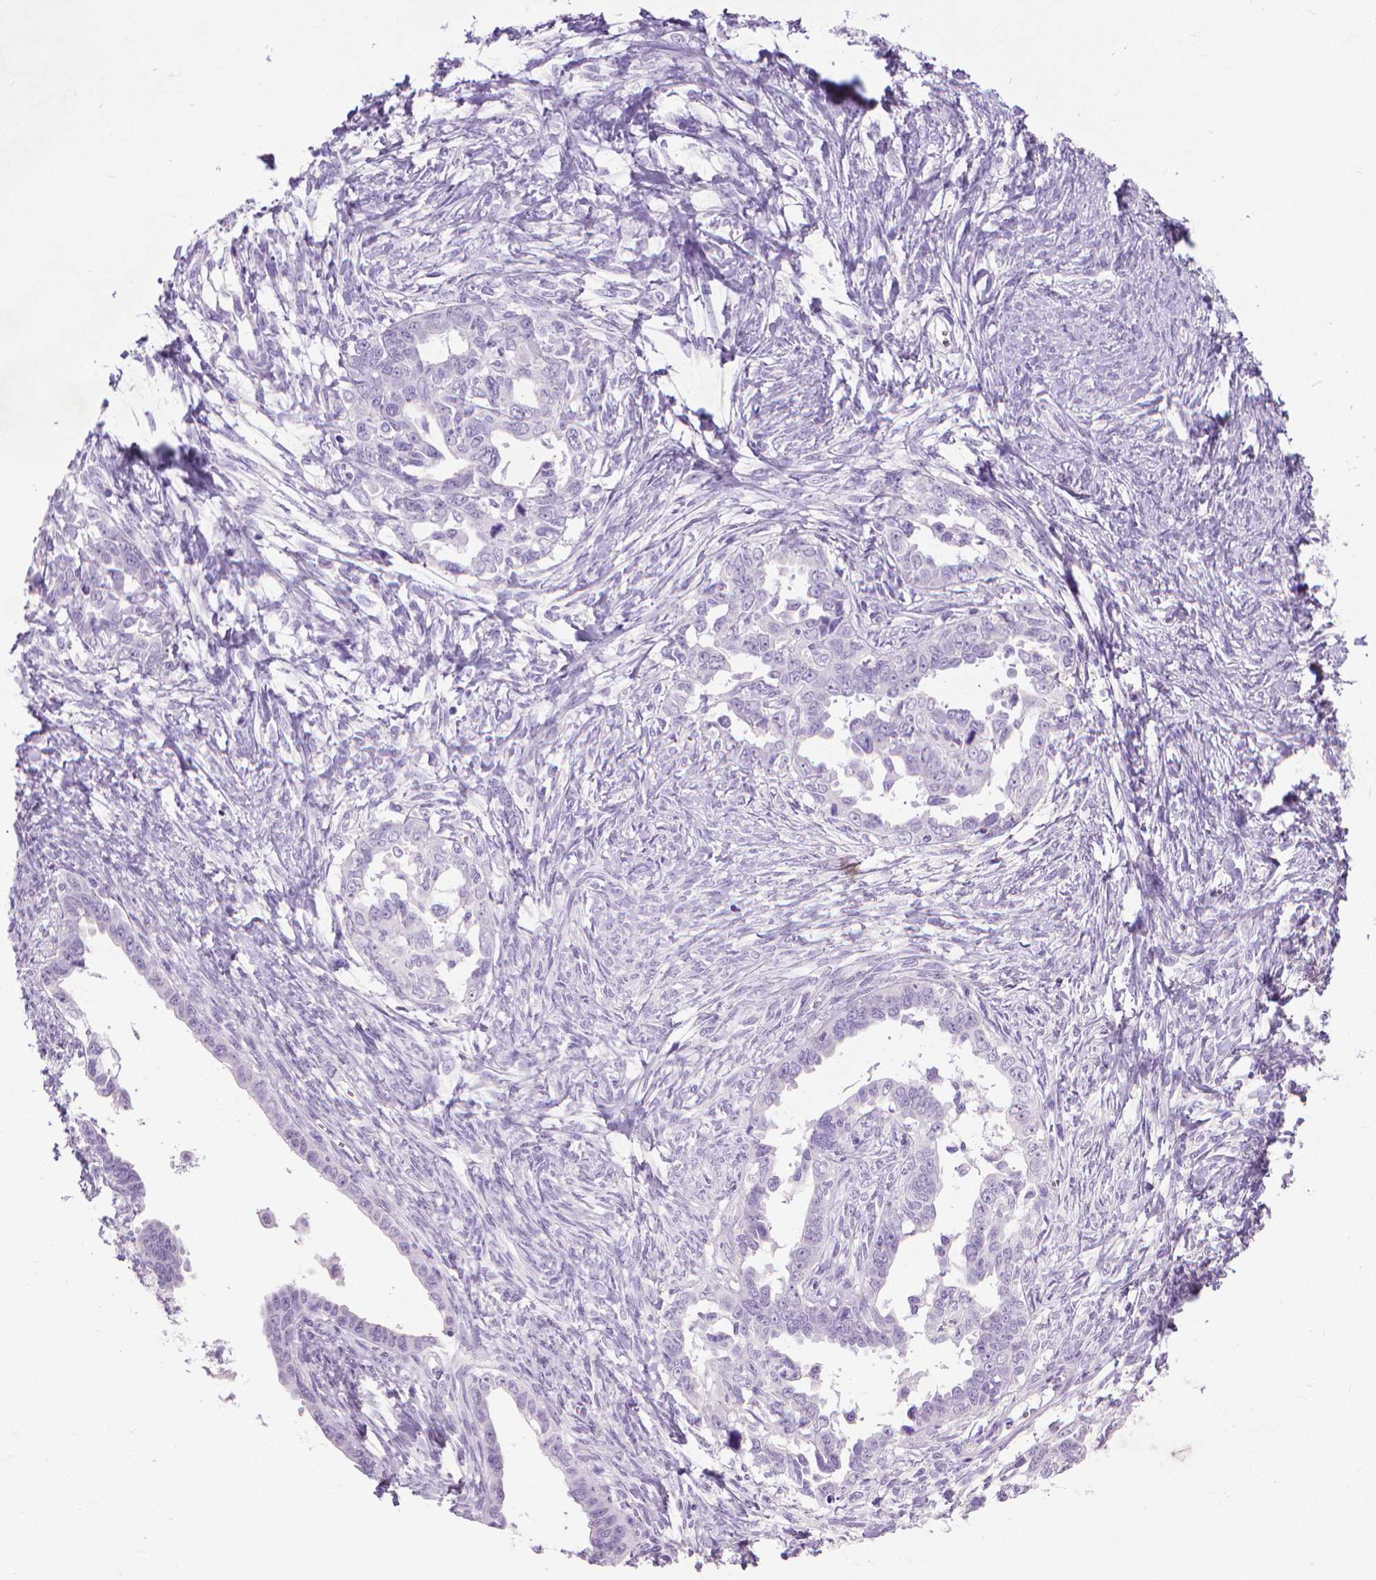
{"staining": {"intensity": "negative", "quantity": "none", "location": "none"}, "tissue": "ovarian cancer", "cell_type": "Tumor cells", "image_type": "cancer", "snomed": [{"axis": "morphology", "description": "Cystadenocarcinoma, serous, NOS"}, {"axis": "topography", "description": "Ovary"}], "caption": "Immunohistochemical staining of ovarian cancer displays no significant positivity in tumor cells.", "gene": "KRT5", "patient": {"sex": "female", "age": 69}}